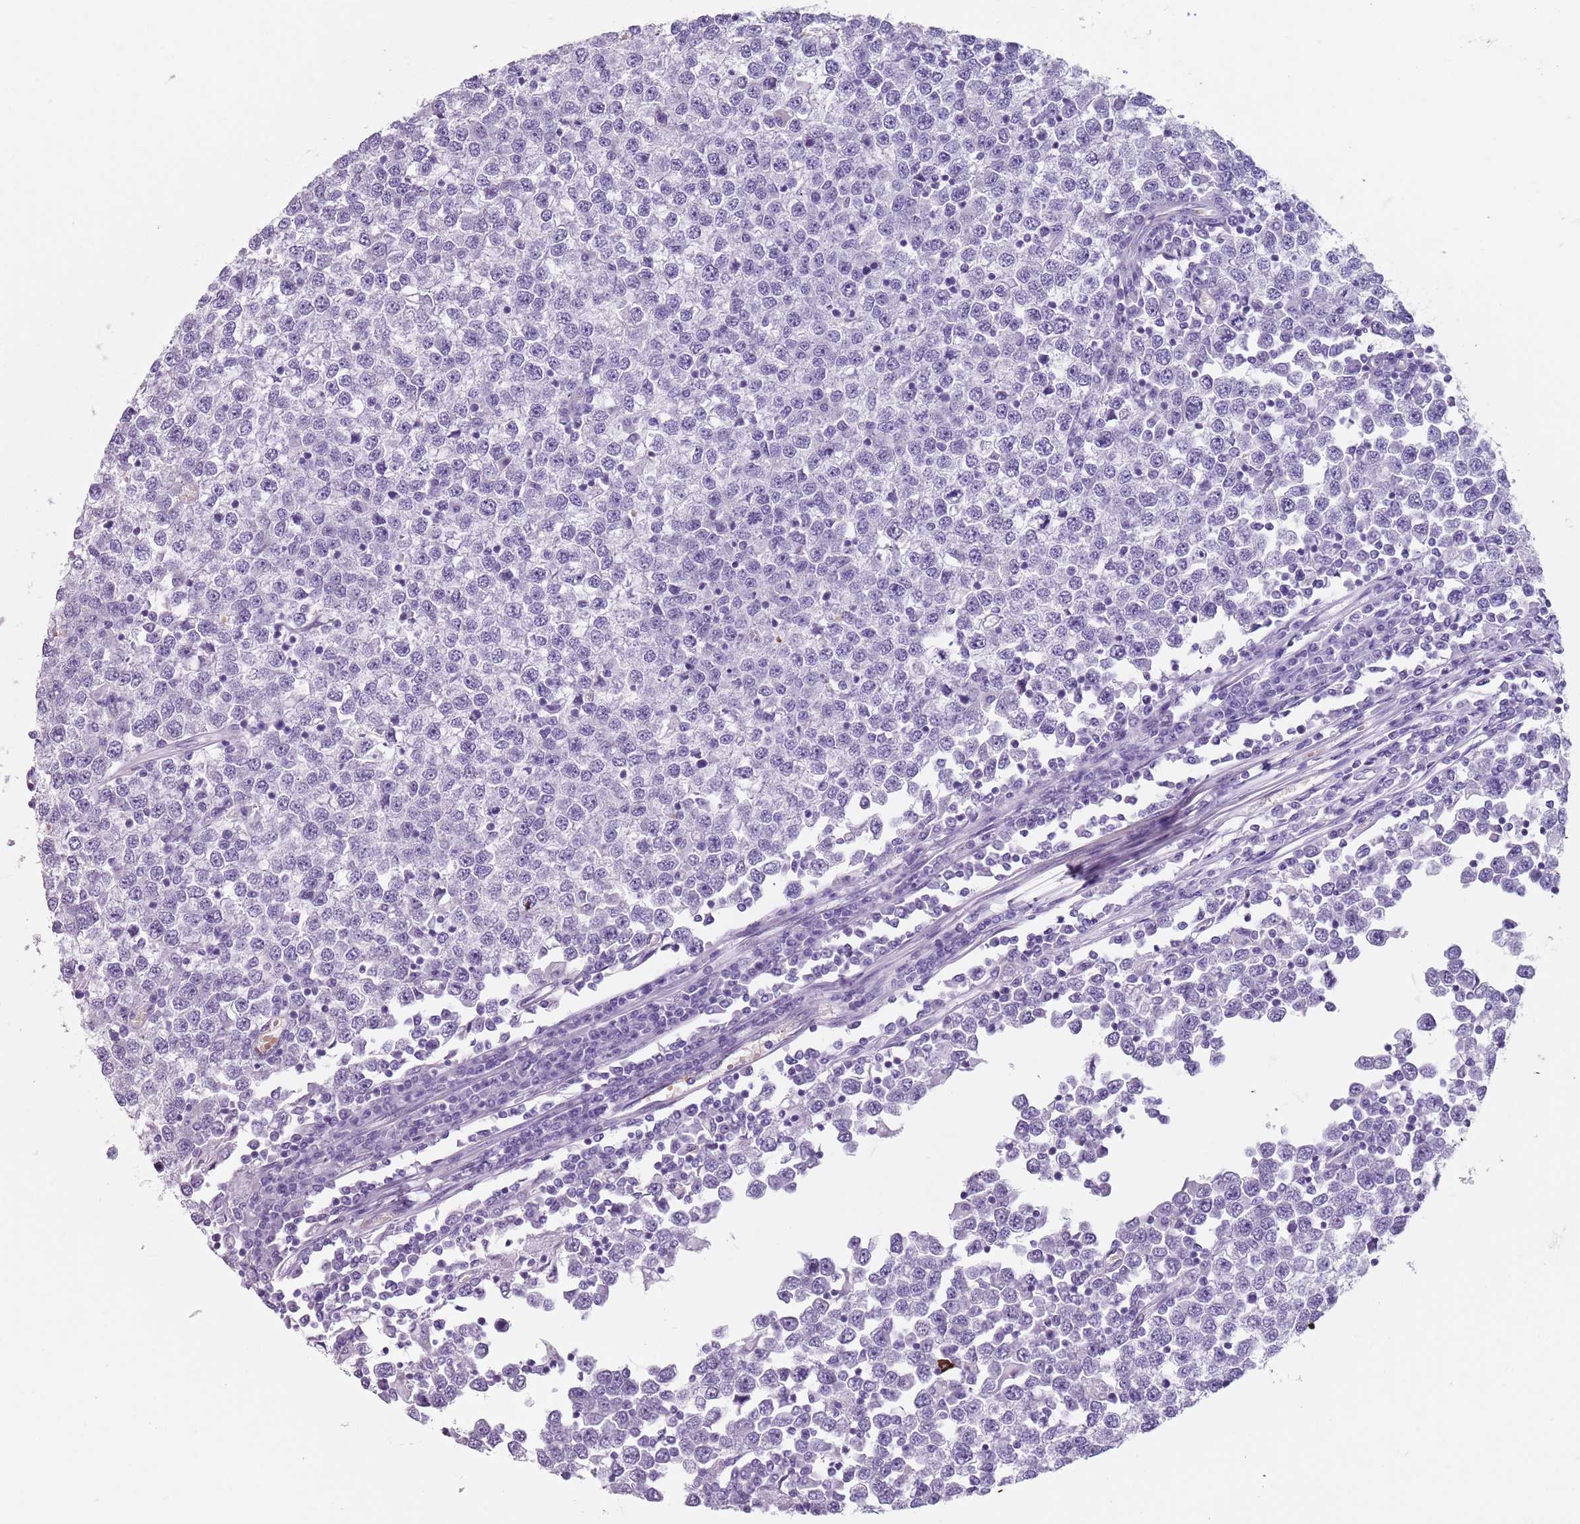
{"staining": {"intensity": "negative", "quantity": "none", "location": "none"}, "tissue": "testis cancer", "cell_type": "Tumor cells", "image_type": "cancer", "snomed": [{"axis": "morphology", "description": "Seminoma, NOS"}, {"axis": "topography", "description": "Testis"}], "caption": "An immunohistochemistry (IHC) photomicrograph of testis seminoma is shown. There is no staining in tumor cells of testis seminoma.", "gene": "SPESP1", "patient": {"sex": "male", "age": 65}}